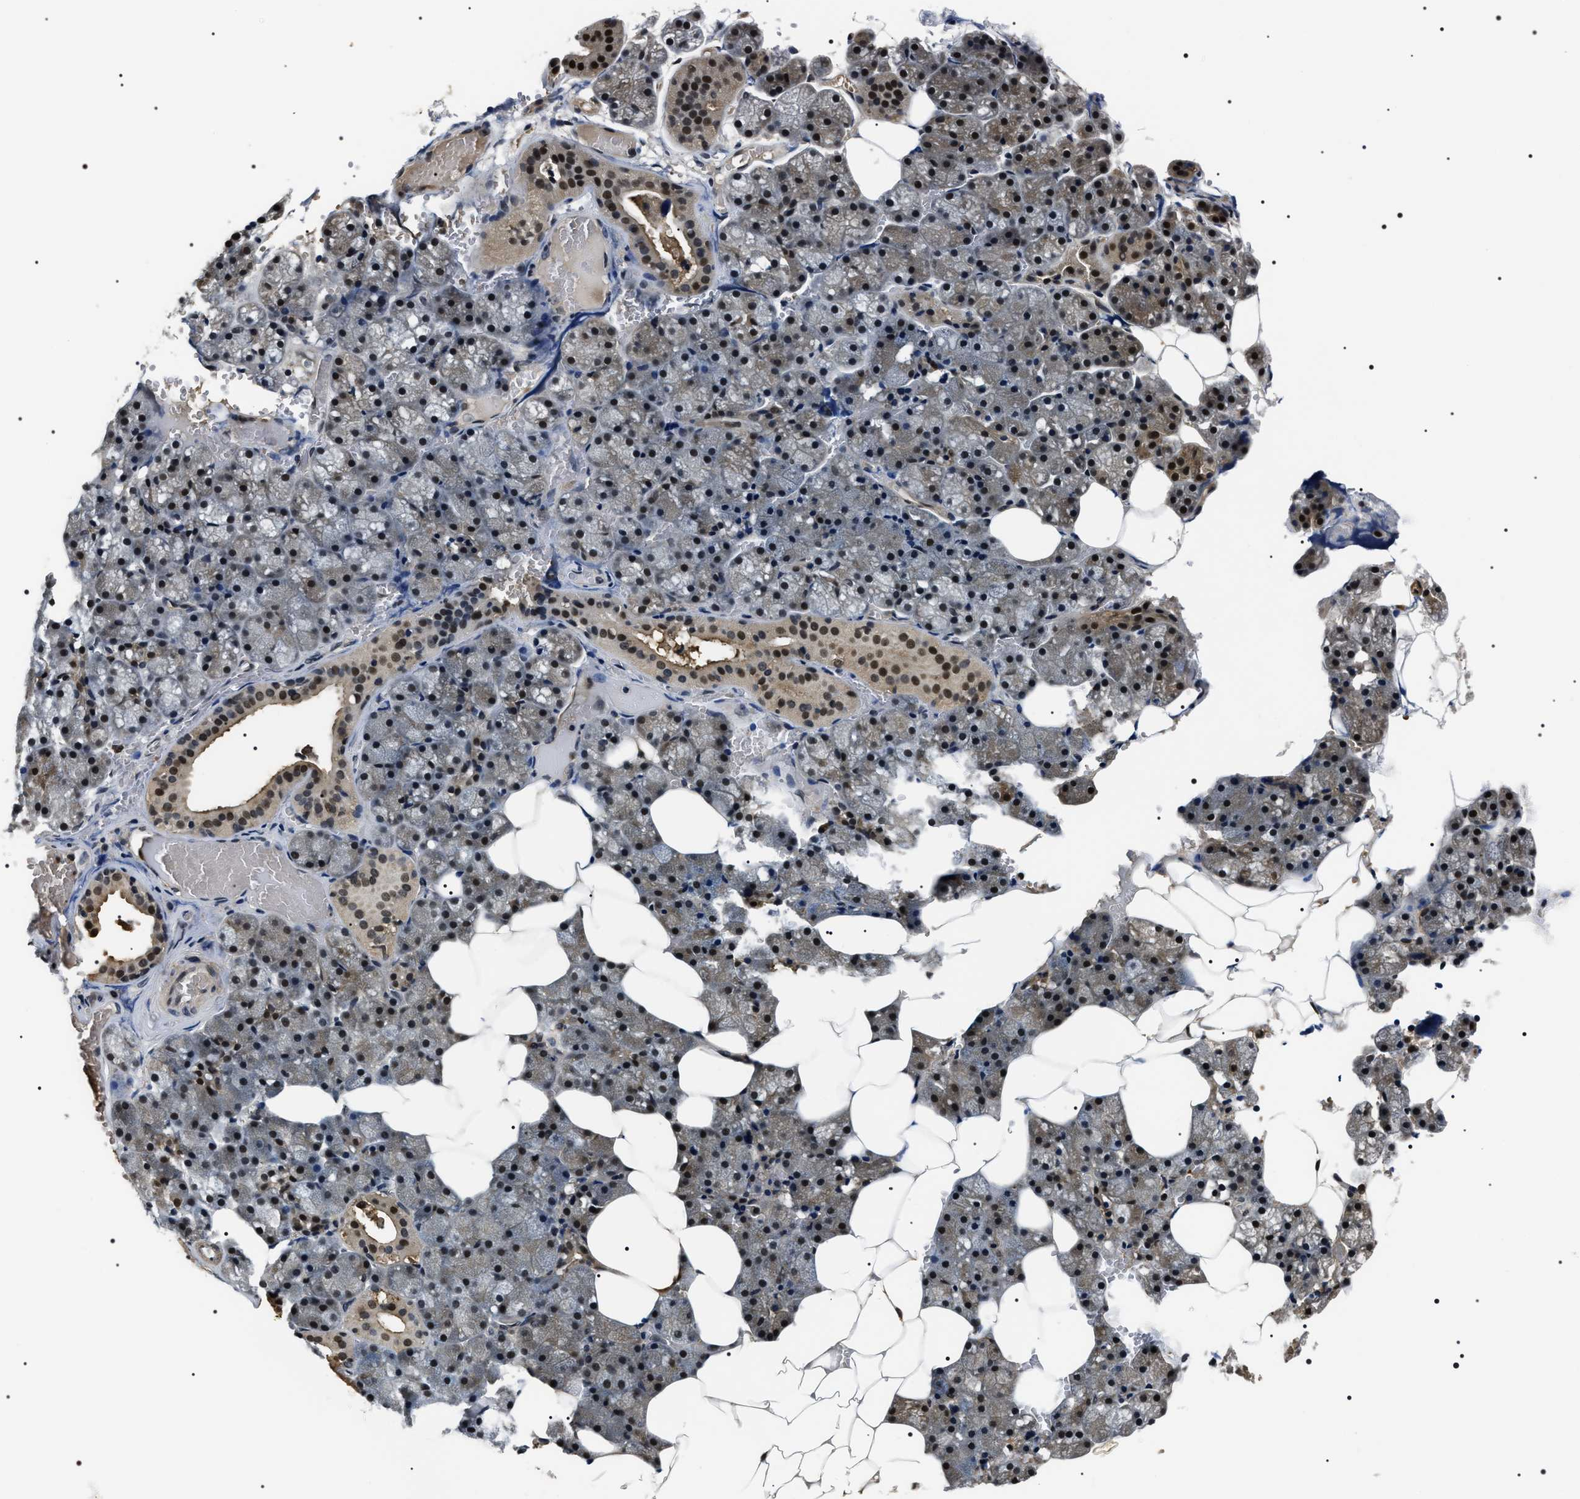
{"staining": {"intensity": "moderate", "quantity": "25%-75%", "location": "cytoplasmic/membranous,nuclear"}, "tissue": "salivary gland", "cell_type": "Glandular cells", "image_type": "normal", "snomed": [{"axis": "morphology", "description": "Normal tissue, NOS"}, {"axis": "topography", "description": "Salivary gland"}], "caption": "Immunohistochemical staining of unremarkable salivary gland shows medium levels of moderate cytoplasmic/membranous,nuclear positivity in about 25%-75% of glandular cells.", "gene": "ARHGAP22", "patient": {"sex": "male", "age": 62}}